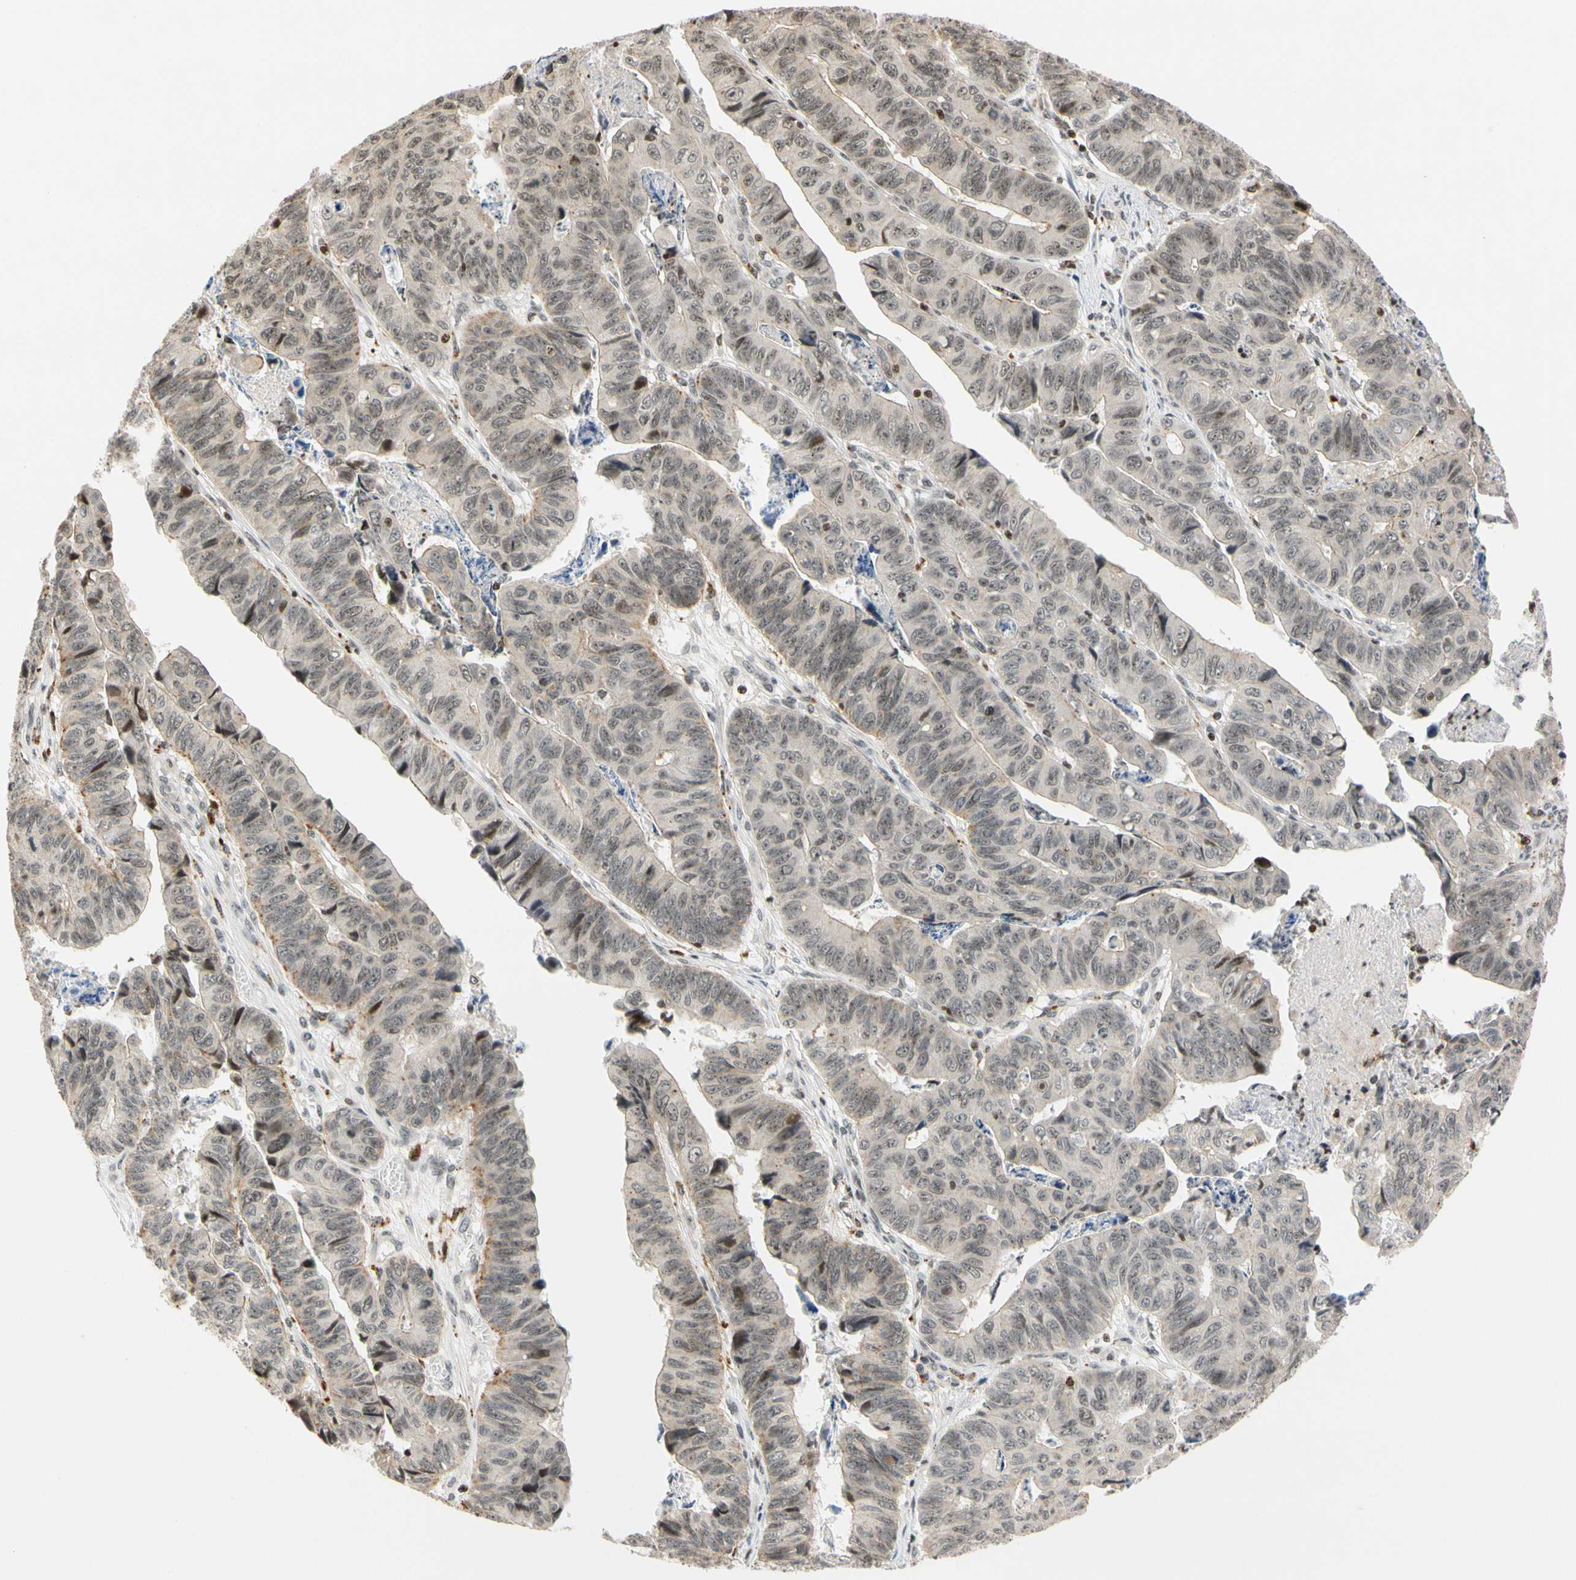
{"staining": {"intensity": "weak", "quantity": "<25%", "location": "nuclear"}, "tissue": "stomach cancer", "cell_type": "Tumor cells", "image_type": "cancer", "snomed": [{"axis": "morphology", "description": "Adenocarcinoma, NOS"}, {"axis": "topography", "description": "Stomach, lower"}], "caption": "Tumor cells are negative for brown protein staining in adenocarcinoma (stomach).", "gene": "CDK7", "patient": {"sex": "male", "age": 77}}